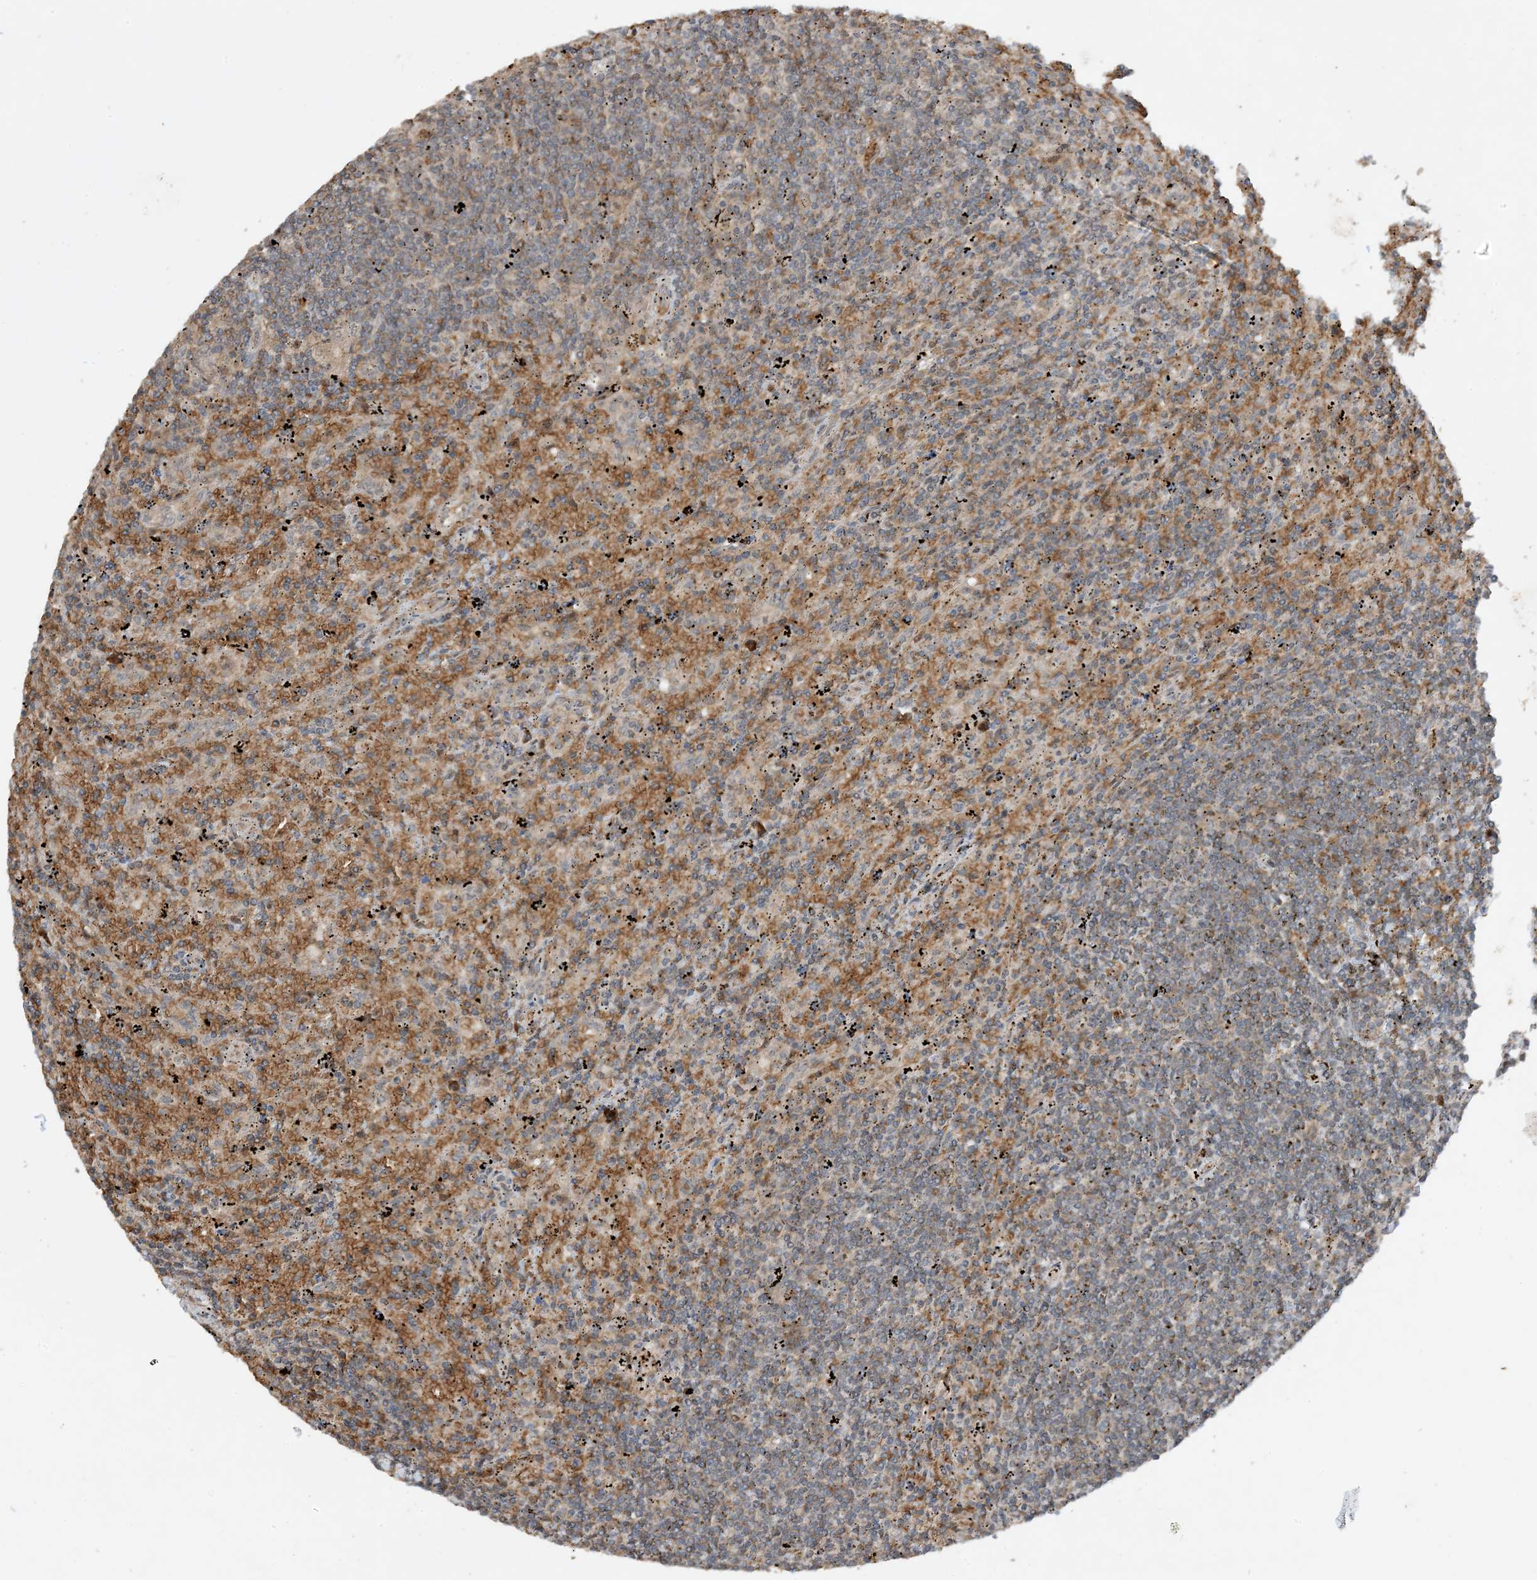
{"staining": {"intensity": "negative", "quantity": "none", "location": "none"}, "tissue": "lymphoma", "cell_type": "Tumor cells", "image_type": "cancer", "snomed": [{"axis": "morphology", "description": "Malignant lymphoma, non-Hodgkin's type, Low grade"}, {"axis": "topography", "description": "Spleen"}], "caption": "This micrograph is of lymphoma stained with immunohistochemistry (IHC) to label a protein in brown with the nuclei are counter-stained blue. There is no expression in tumor cells.", "gene": "PUSL1", "patient": {"sex": "male", "age": 76}}